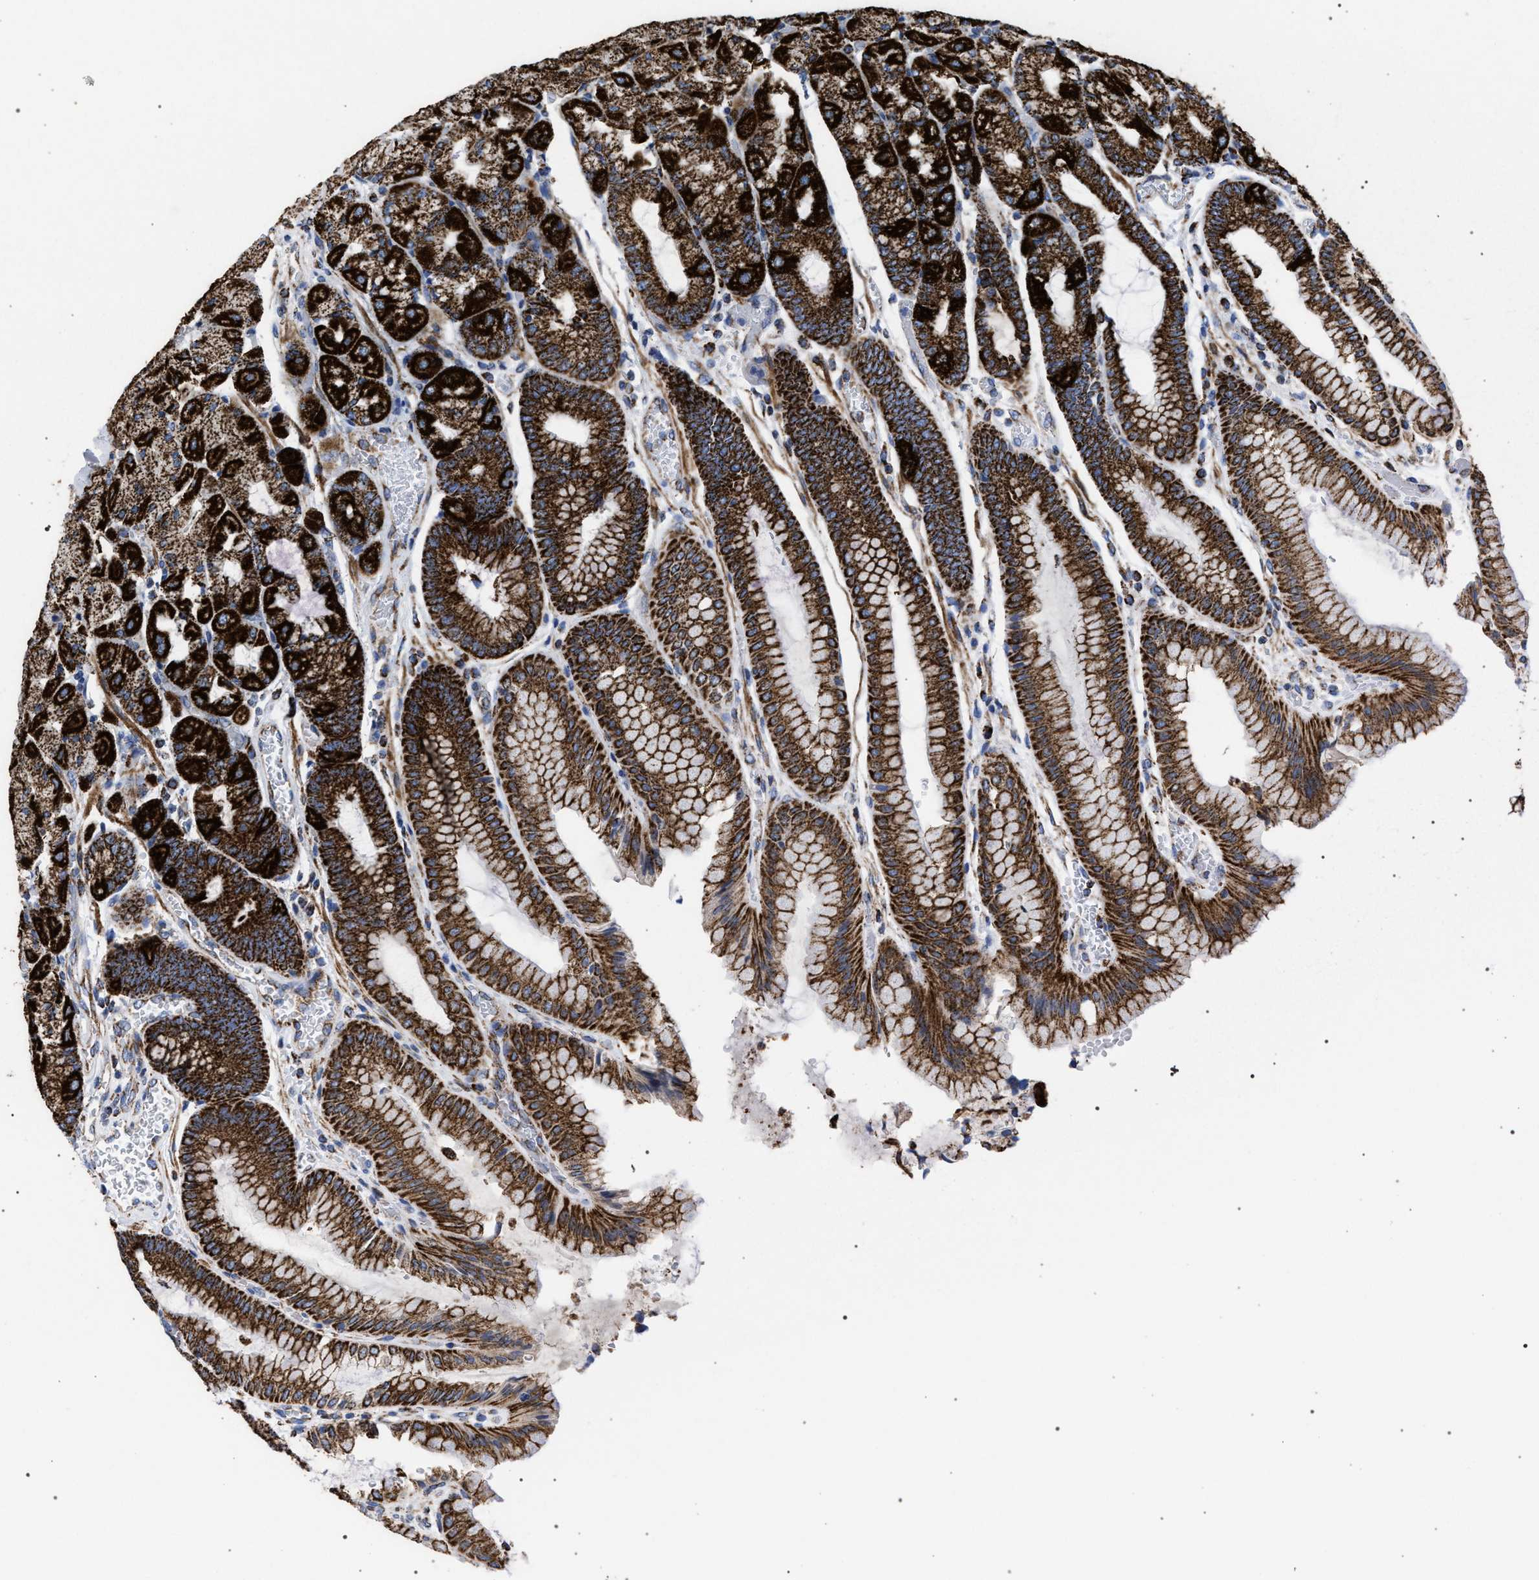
{"staining": {"intensity": "strong", "quantity": ">75%", "location": "cytoplasmic/membranous"}, "tissue": "stomach", "cell_type": "Glandular cells", "image_type": "normal", "snomed": [{"axis": "morphology", "description": "Normal tissue, NOS"}, {"axis": "morphology", "description": "Carcinoid, malignant, NOS"}, {"axis": "topography", "description": "Stomach, upper"}], "caption": "Approximately >75% of glandular cells in normal human stomach display strong cytoplasmic/membranous protein staining as visualized by brown immunohistochemical staining.", "gene": "ACADS", "patient": {"sex": "male", "age": 39}}